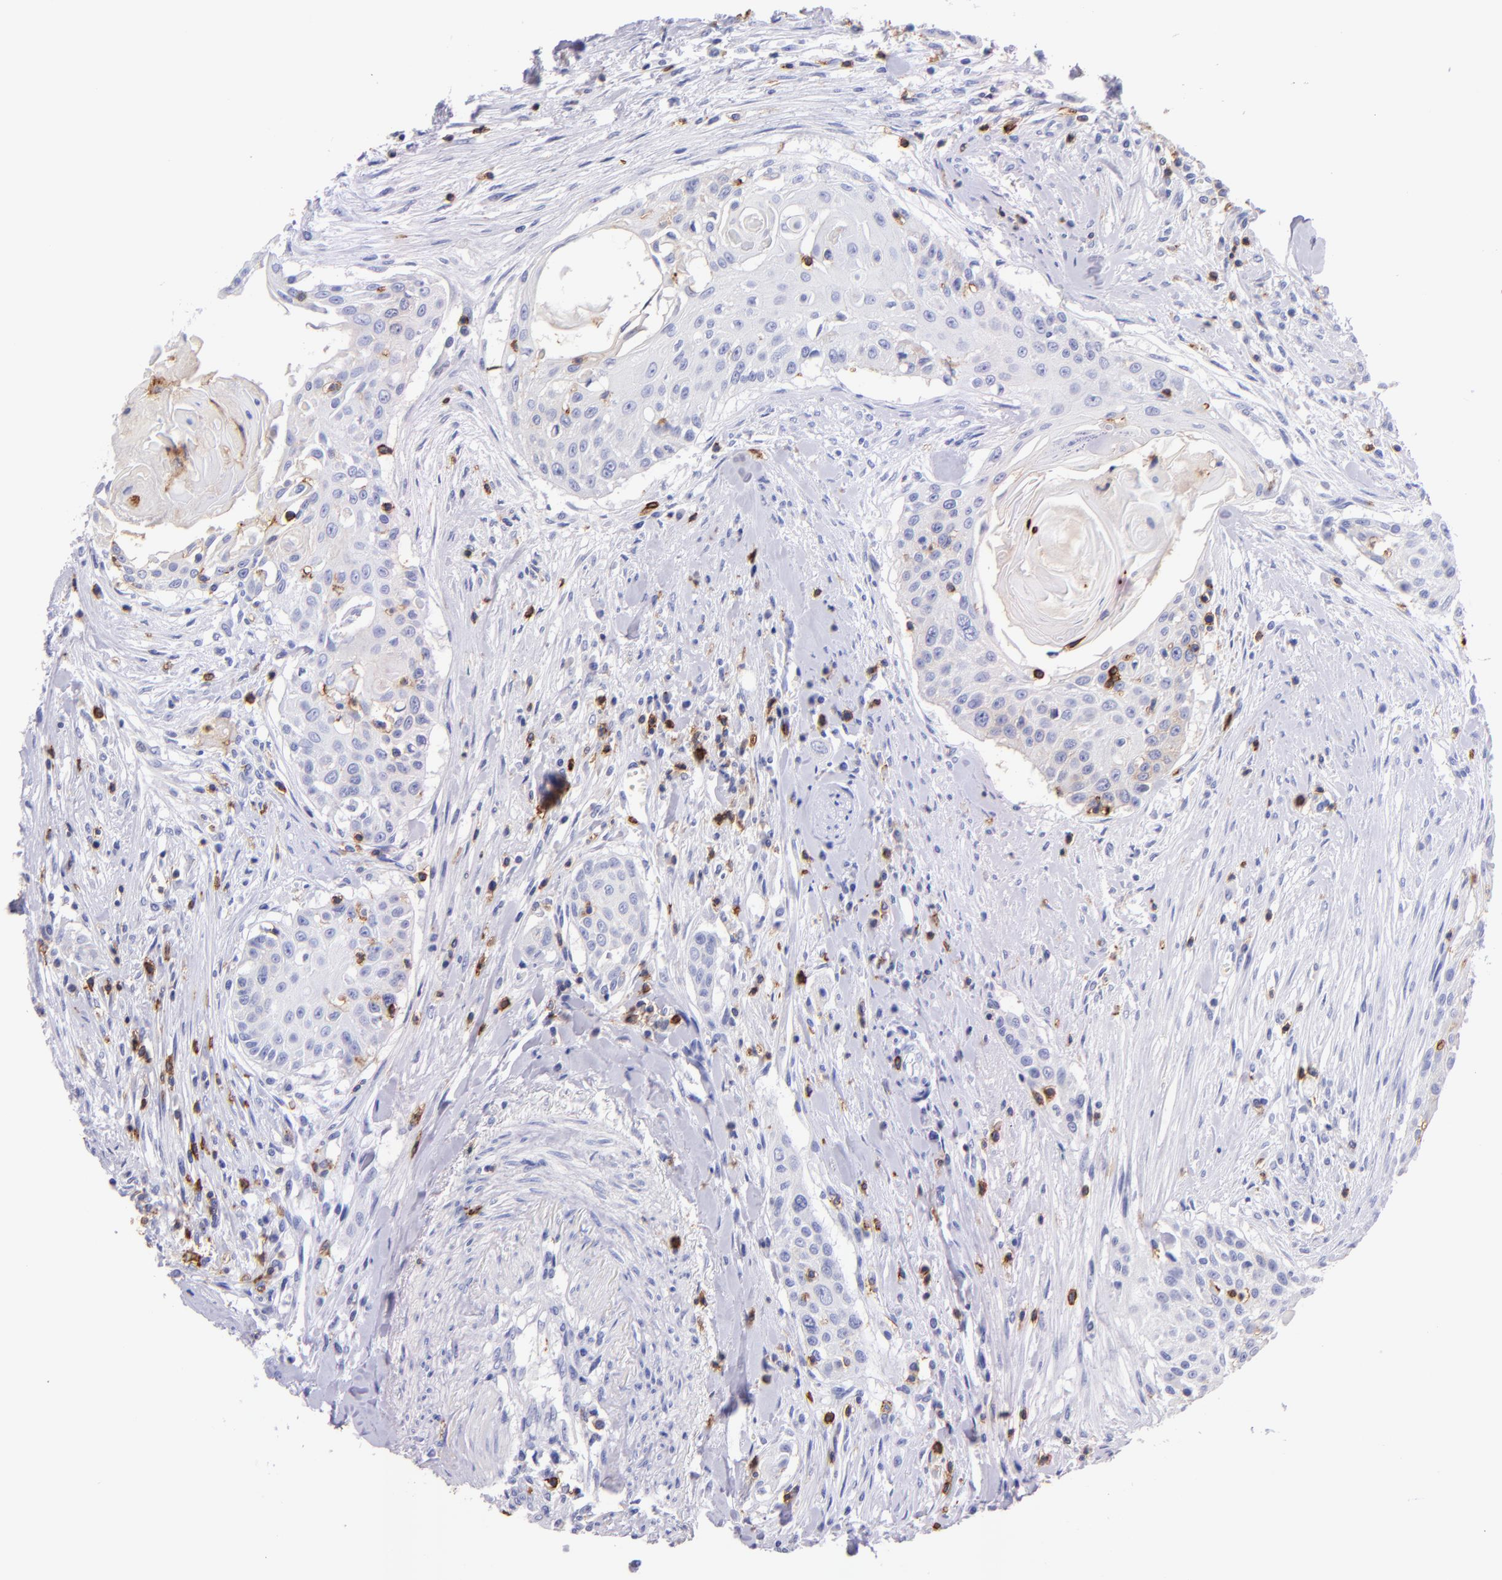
{"staining": {"intensity": "negative", "quantity": "none", "location": "none"}, "tissue": "head and neck cancer", "cell_type": "Tumor cells", "image_type": "cancer", "snomed": [{"axis": "morphology", "description": "Squamous cell carcinoma, NOS"}, {"axis": "morphology", "description": "Squamous cell carcinoma, metastatic, NOS"}, {"axis": "topography", "description": "Lymph node"}, {"axis": "topography", "description": "Salivary gland"}, {"axis": "topography", "description": "Head-Neck"}], "caption": "DAB (3,3'-diaminobenzidine) immunohistochemical staining of head and neck cancer reveals no significant positivity in tumor cells.", "gene": "SPN", "patient": {"sex": "female", "age": 74}}